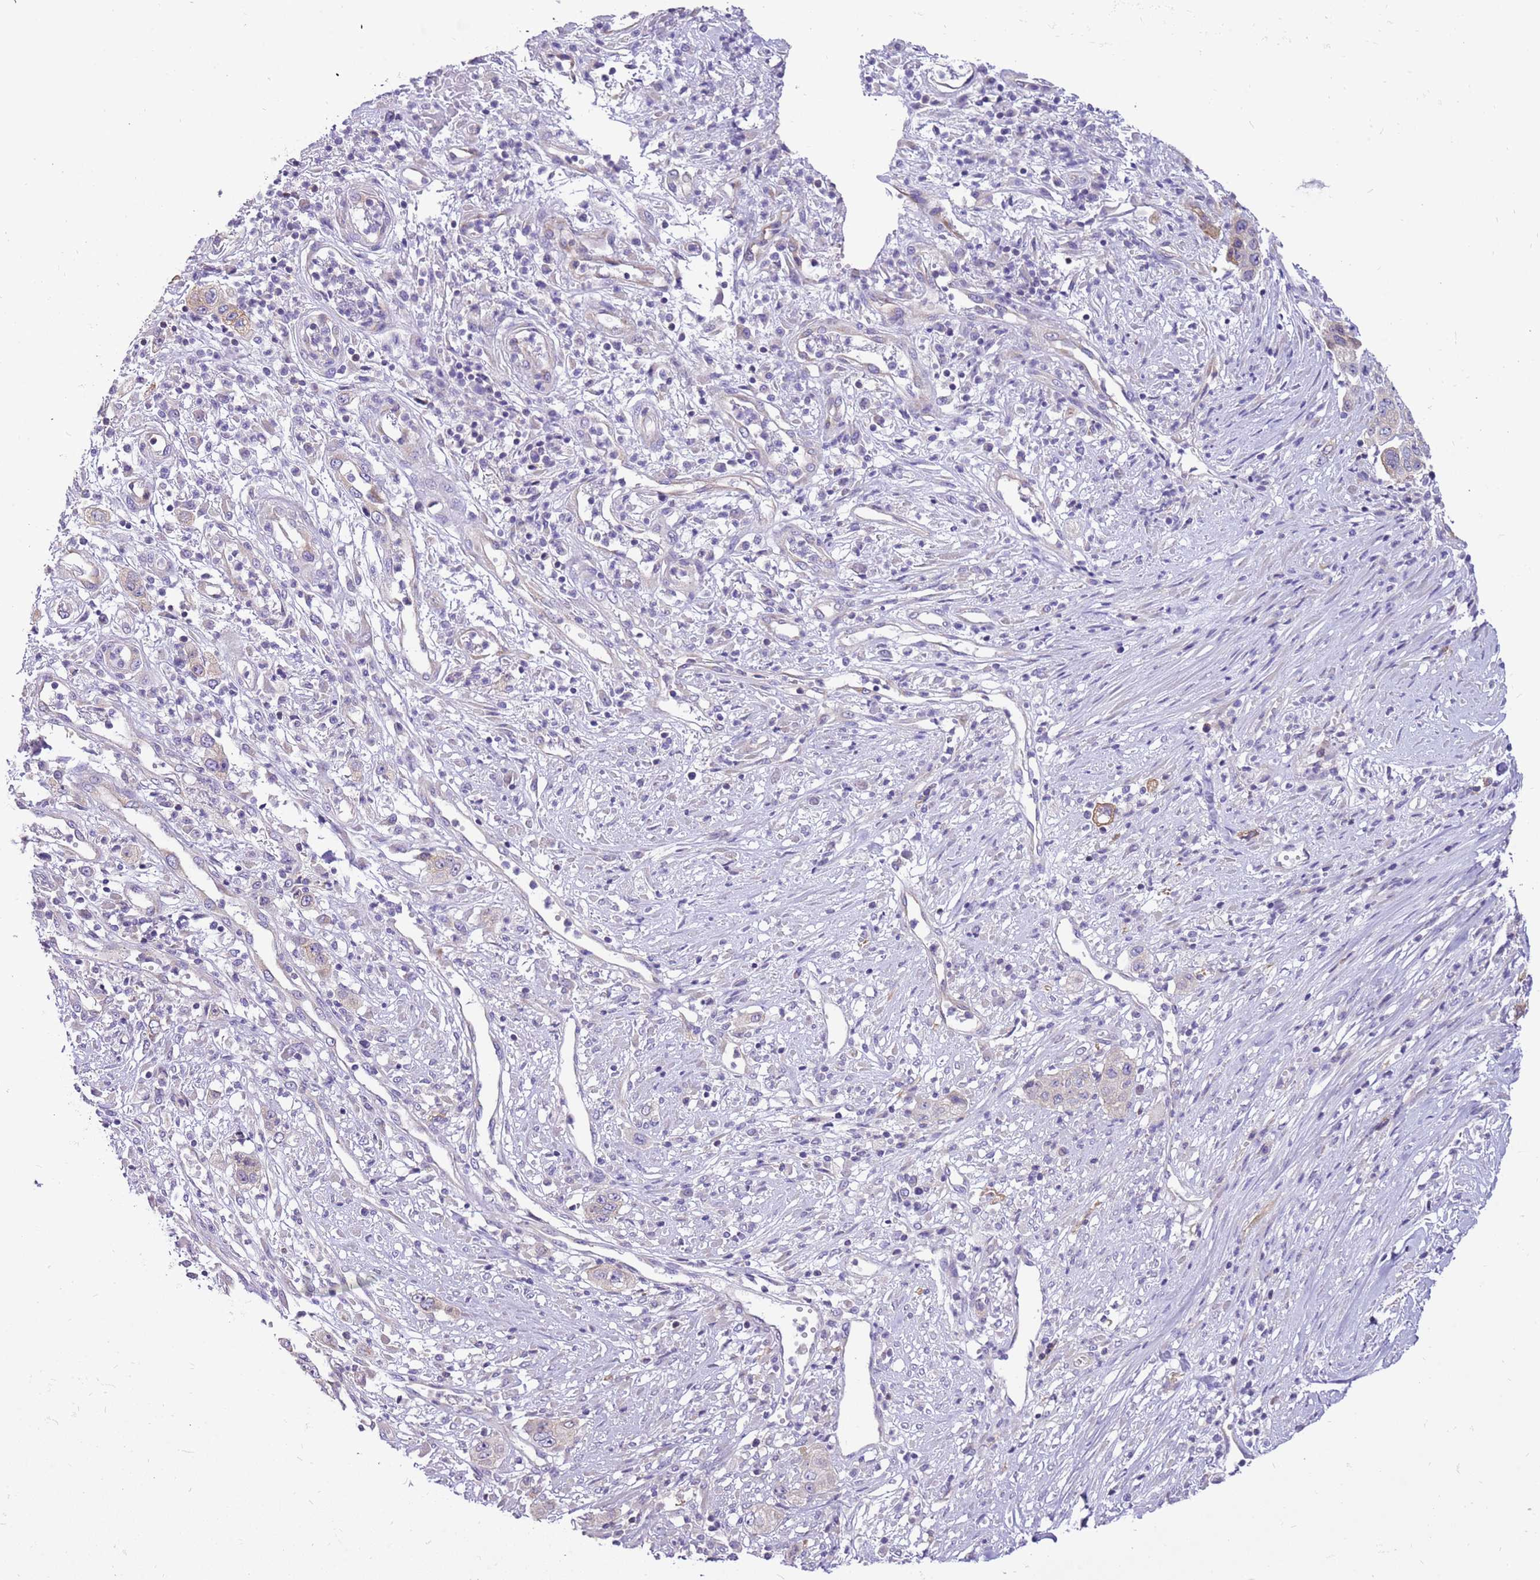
{"staining": {"intensity": "weak", "quantity": "<25%", "location": "cytoplasmic/membranous"}, "tissue": "stomach cancer", "cell_type": "Tumor cells", "image_type": "cancer", "snomed": [{"axis": "morphology", "description": "Adenocarcinoma, NOS"}, {"axis": "topography", "description": "Stomach, upper"}], "caption": "Immunohistochemical staining of stomach cancer (adenocarcinoma) demonstrates no significant expression in tumor cells.", "gene": "GLCE", "patient": {"sex": "male", "age": 62}}